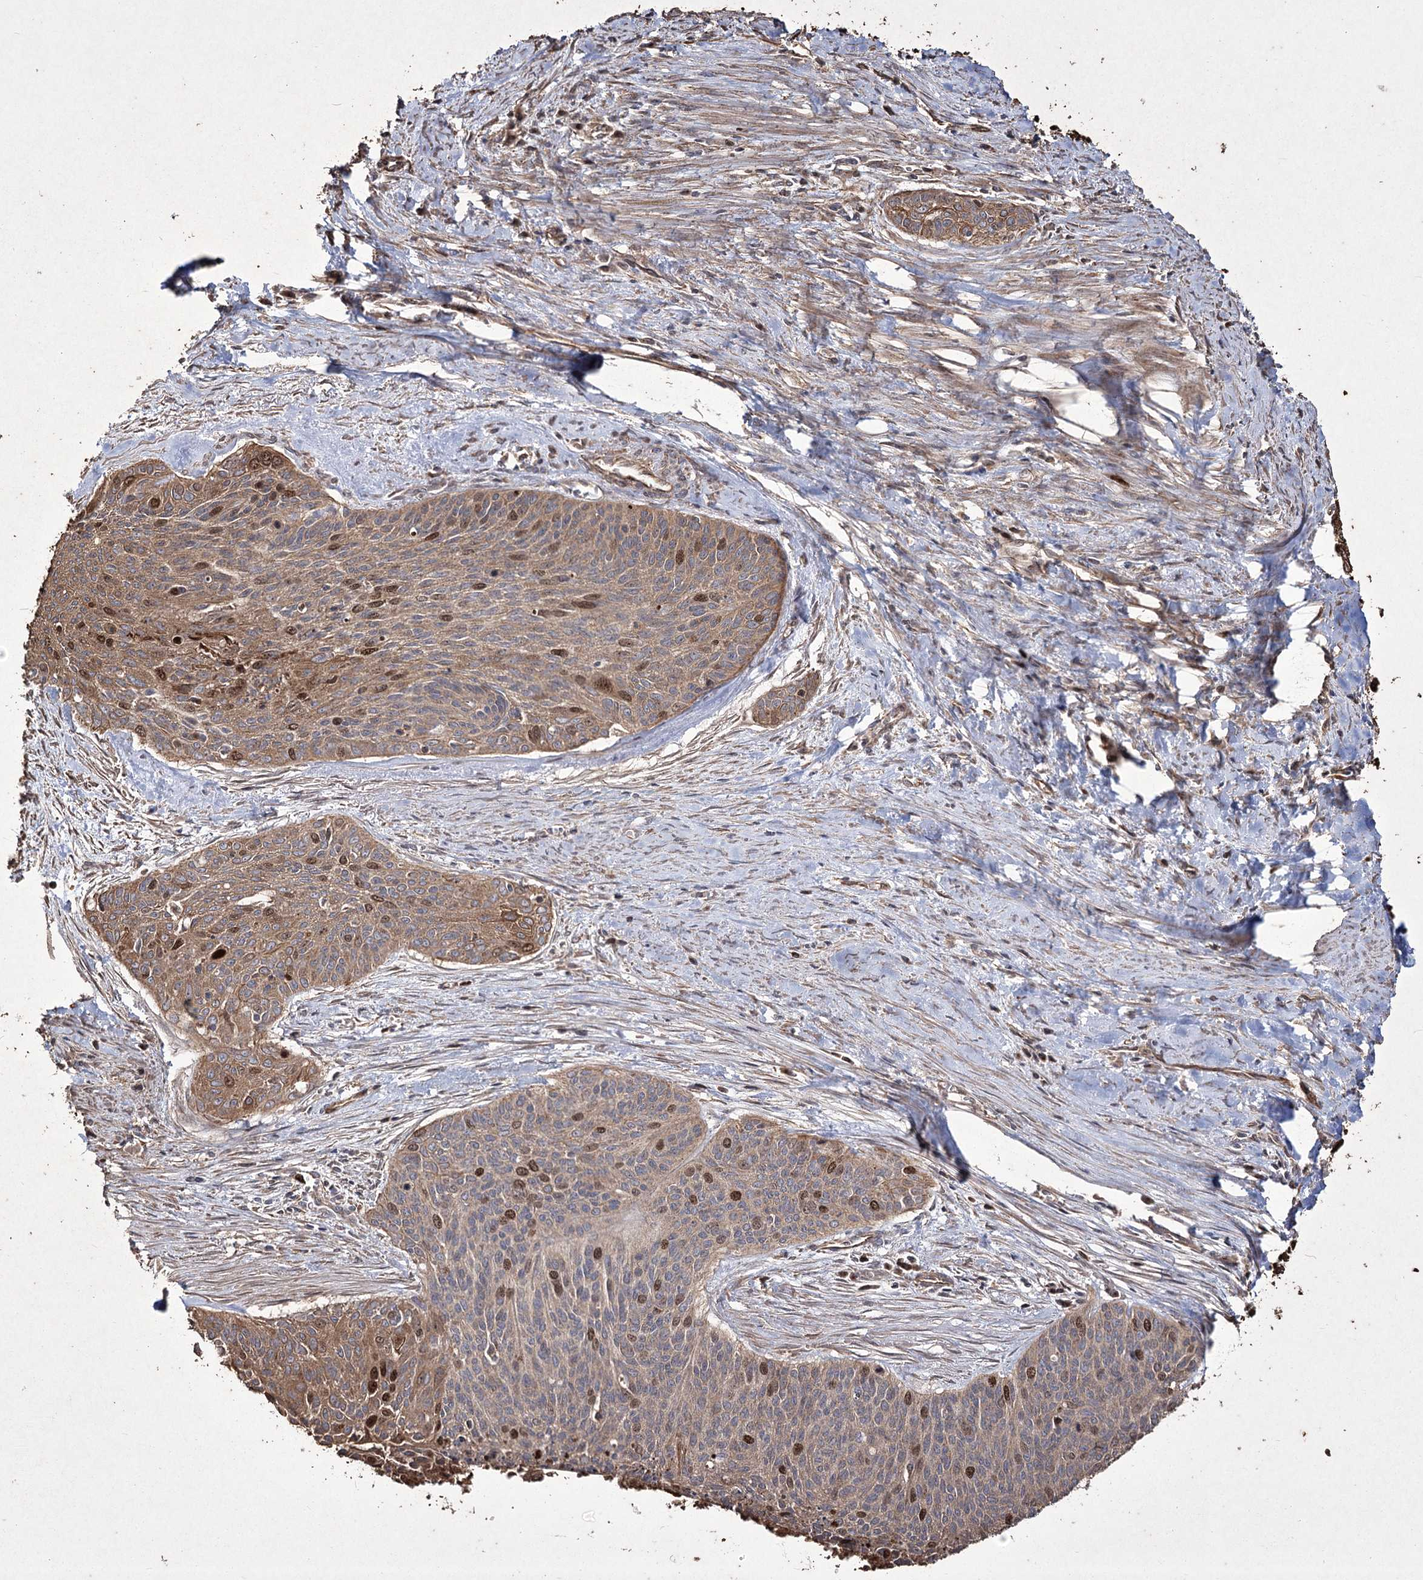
{"staining": {"intensity": "moderate", "quantity": ">75%", "location": "cytoplasmic/membranous,nuclear"}, "tissue": "cervical cancer", "cell_type": "Tumor cells", "image_type": "cancer", "snomed": [{"axis": "morphology", "description": "Squamous cell carcinoma, NOS"}, {"axis": "topography", "description": "Cervix"}], "caption": "Immunohistochemical staining of cervical squamous cell carcinoma exhibits medium levels of moderate cytoplasmic/membranous and nuclear protein expression in about >75% of tumor cells. The staining is performed using DAB (3,3'-diaminobenzidine) brown chromogen to label protein expression. The nuclei are counter-stained blue using hematoxylin.", "gene": "PRC1", "patient": {"sex": "female", "age": 55}}